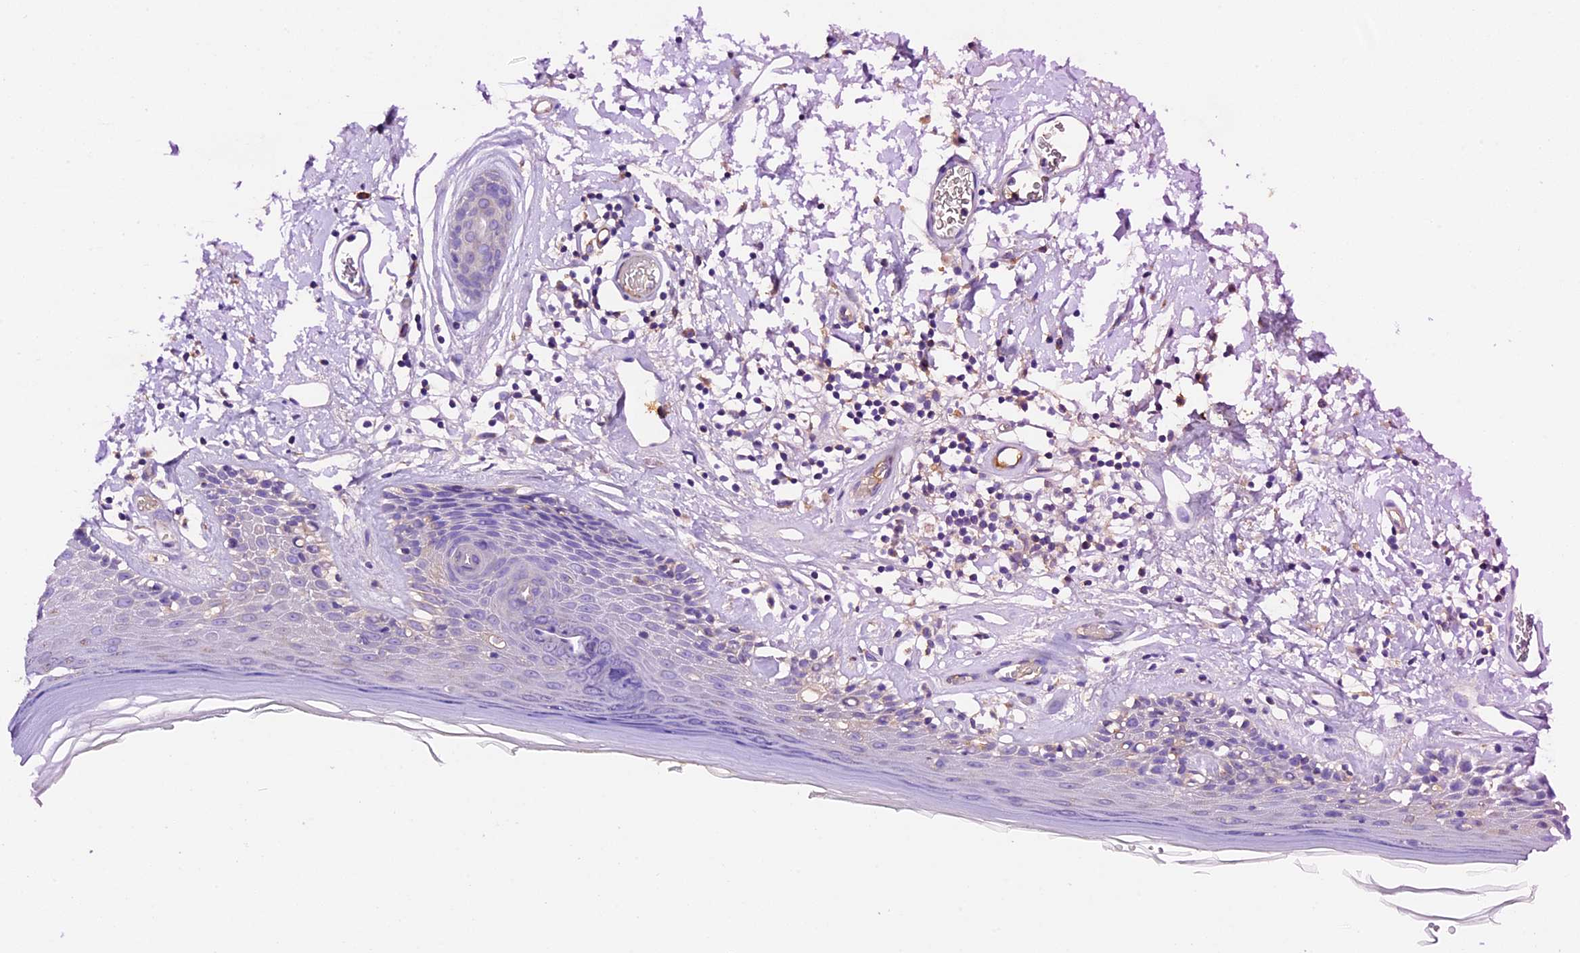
{"staining": {"intensity": "weak", "quantity": "<25%", "location": "cytoplasmic/membranous"}, "tissue": "skin", "cell_type": "Epidermal cells", "image_type": "normal", "snomed": [{"axis": "morphology", "description": "Normal tissue, NOS"}, {"axis": "topography", "description": "Adipose tissue"}, {"axis": "topography", "description": "Vascular tissue"}, {"axis": "topography", "description": "Vulva"}, {"axis": "topography", "description": "Peripheral nerve tissue"}], "caption": "Epidermal cells are negative for protein expression in benign human skin. Nuclei are stained in blue.", "gene": "SIX5", "patient": {"sex": "female", "age": 86}}